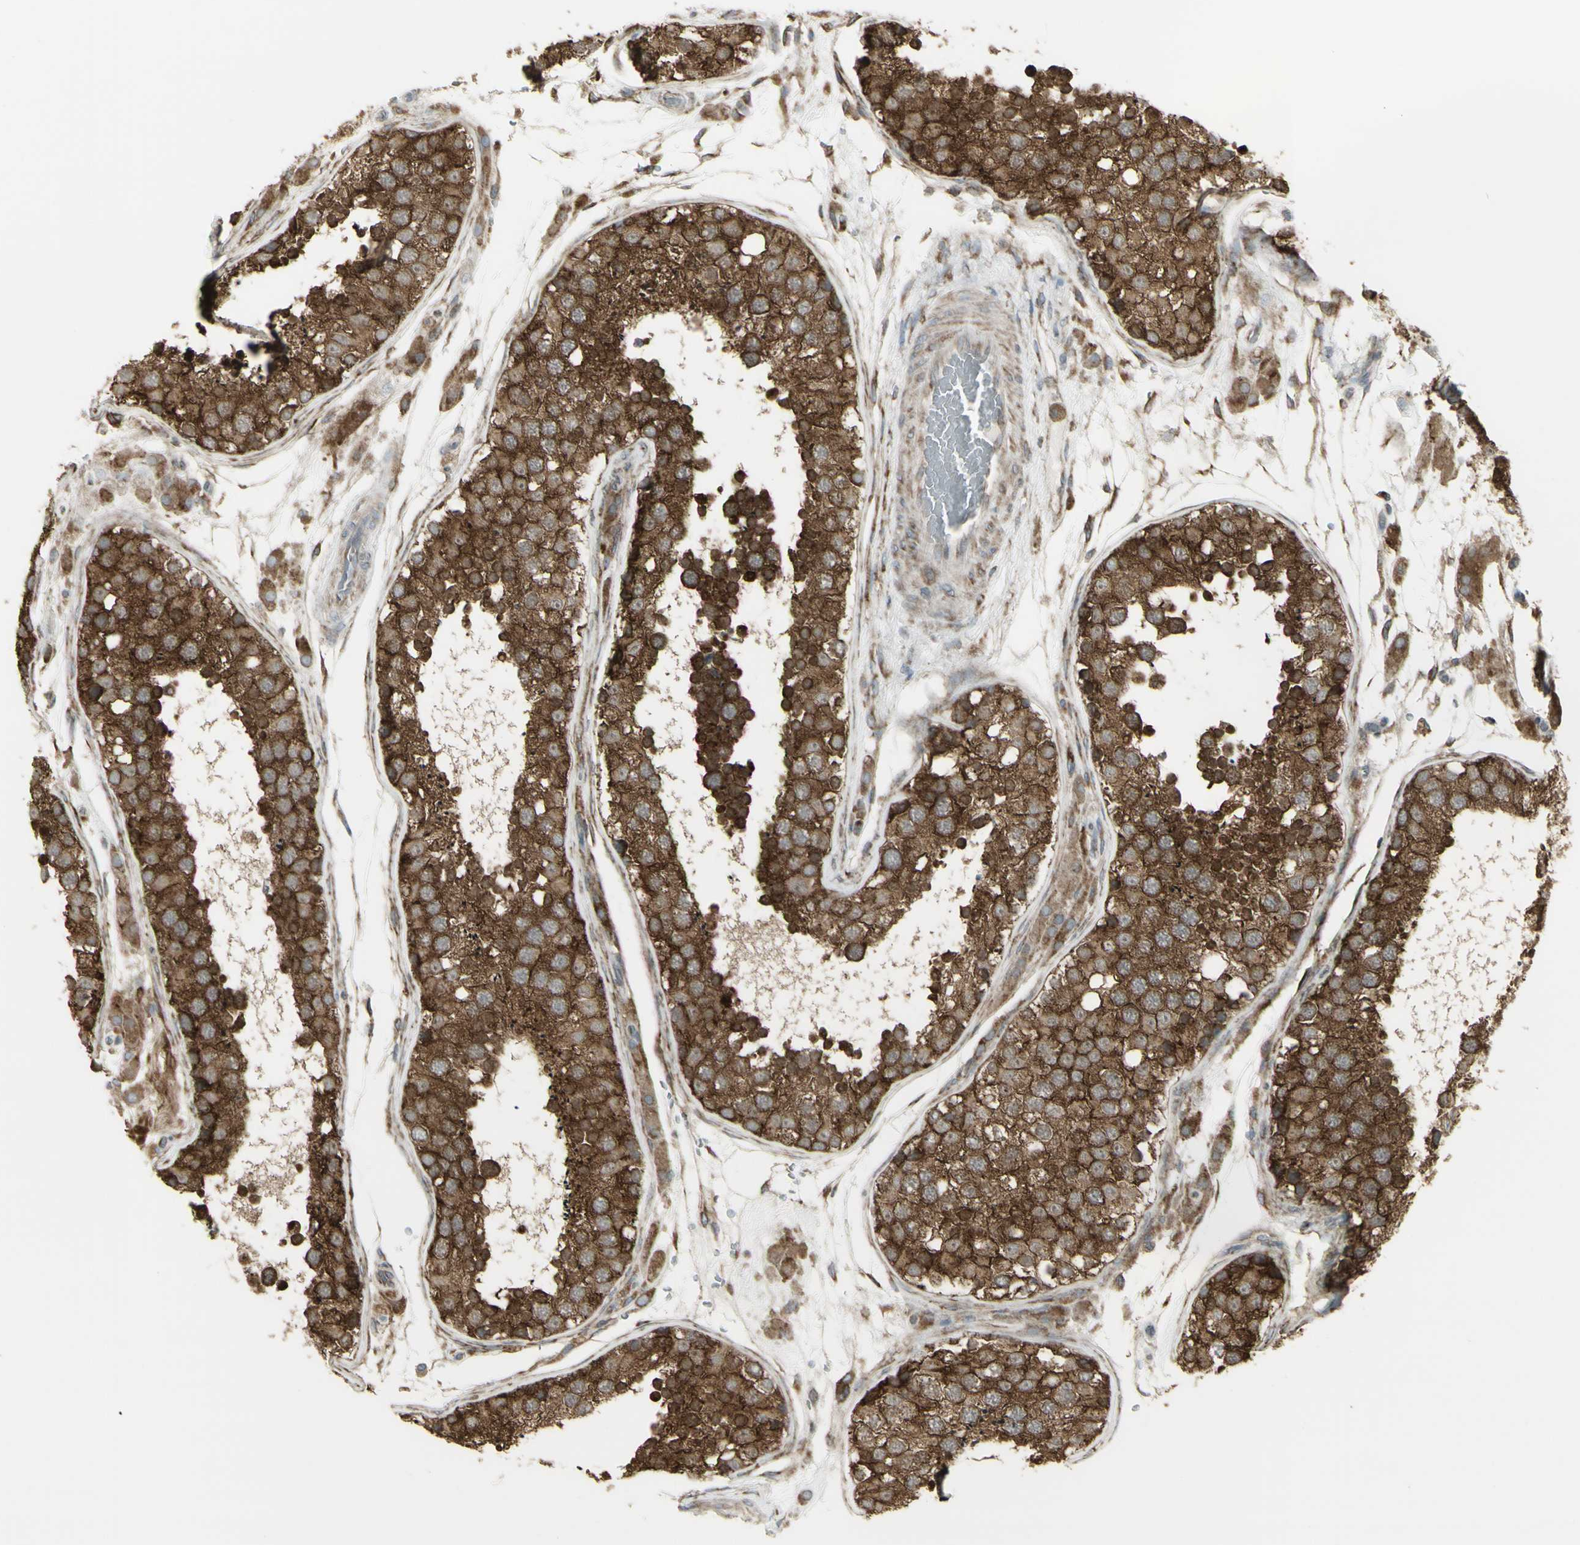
{"staining": {"intensity": "strong", "quantity": ">75%", "location": "cytoplasmic/membranous"}, "tissue": "testis", "cell_type": "Cells in seminiferous ducts", "image_type": "normal", "snomed": [{"axis": "morphology", "description": "Normal tissue, NOS"}, {"axis": "topography", "description": "Testis"}], "caption": "Testis stained with IHC displays strong cytoplasmic/membranous positivity in about >75% of cells in seminiferous ducts. (DAB (3,3'-diaminobenzidine) IHC with brightfield microscopy, high magnification).", "gene": "FKBP3", "patient": {"sex": "male", "age": 26}}